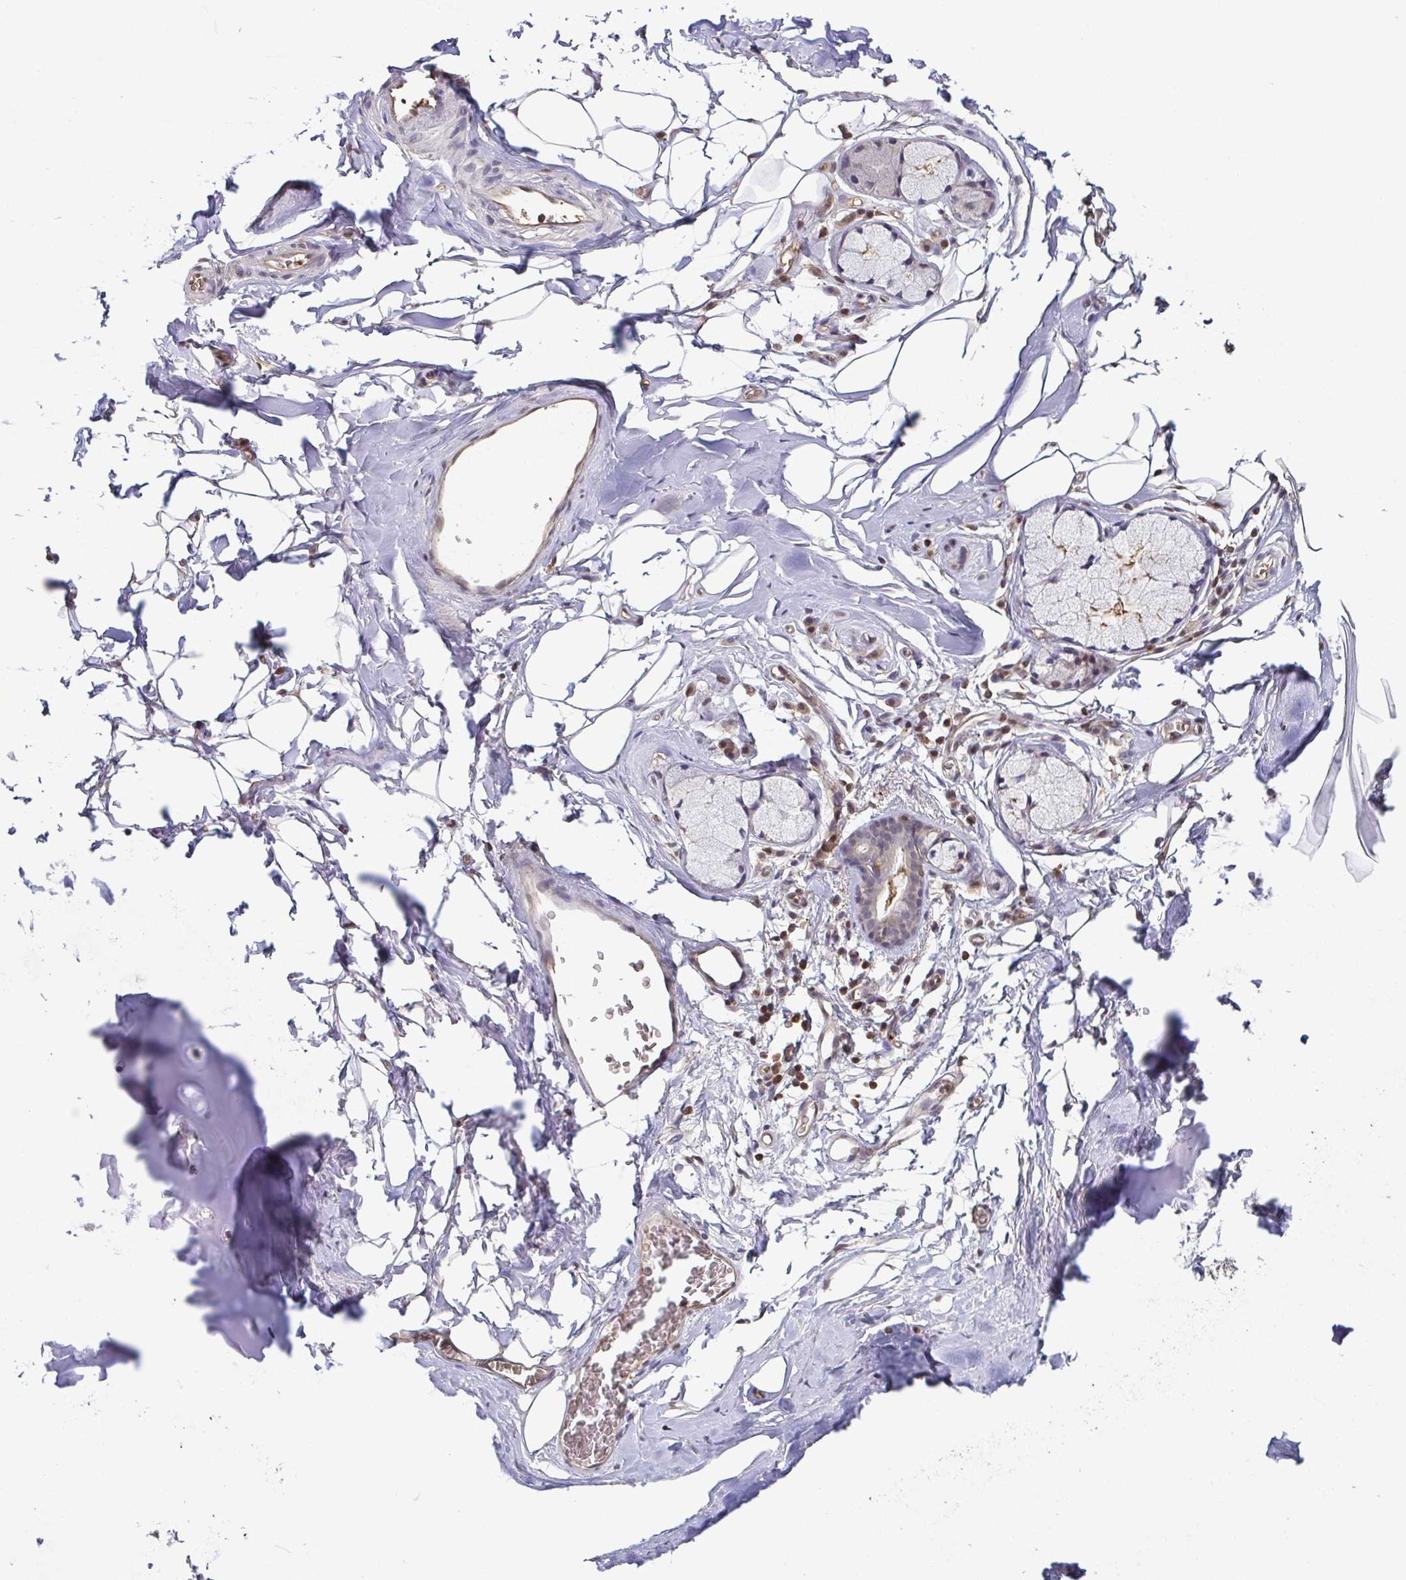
{"staining": {"intensity": "negative", "quantity": "none", "location": "none"}, "tissue": "adipose tissue", "cell_type": "Adipocytes", "image_type": "normal", "snomed": [{"axis": "morphology", "description": "Normal tissue, NOS"}, {"axis": "topography", "description": "Cartilage tissue"}, {"axis": "topography", "description": "Bronchus"}, {"axis": "topography", "description": "Peripheral nerve tissue"}], "caption": "Micrograph shows no protein staining in adipocytes of normal adipose tissue.", "gene": "PSMB9", "patient": {"sex": "male", "age": 67}}